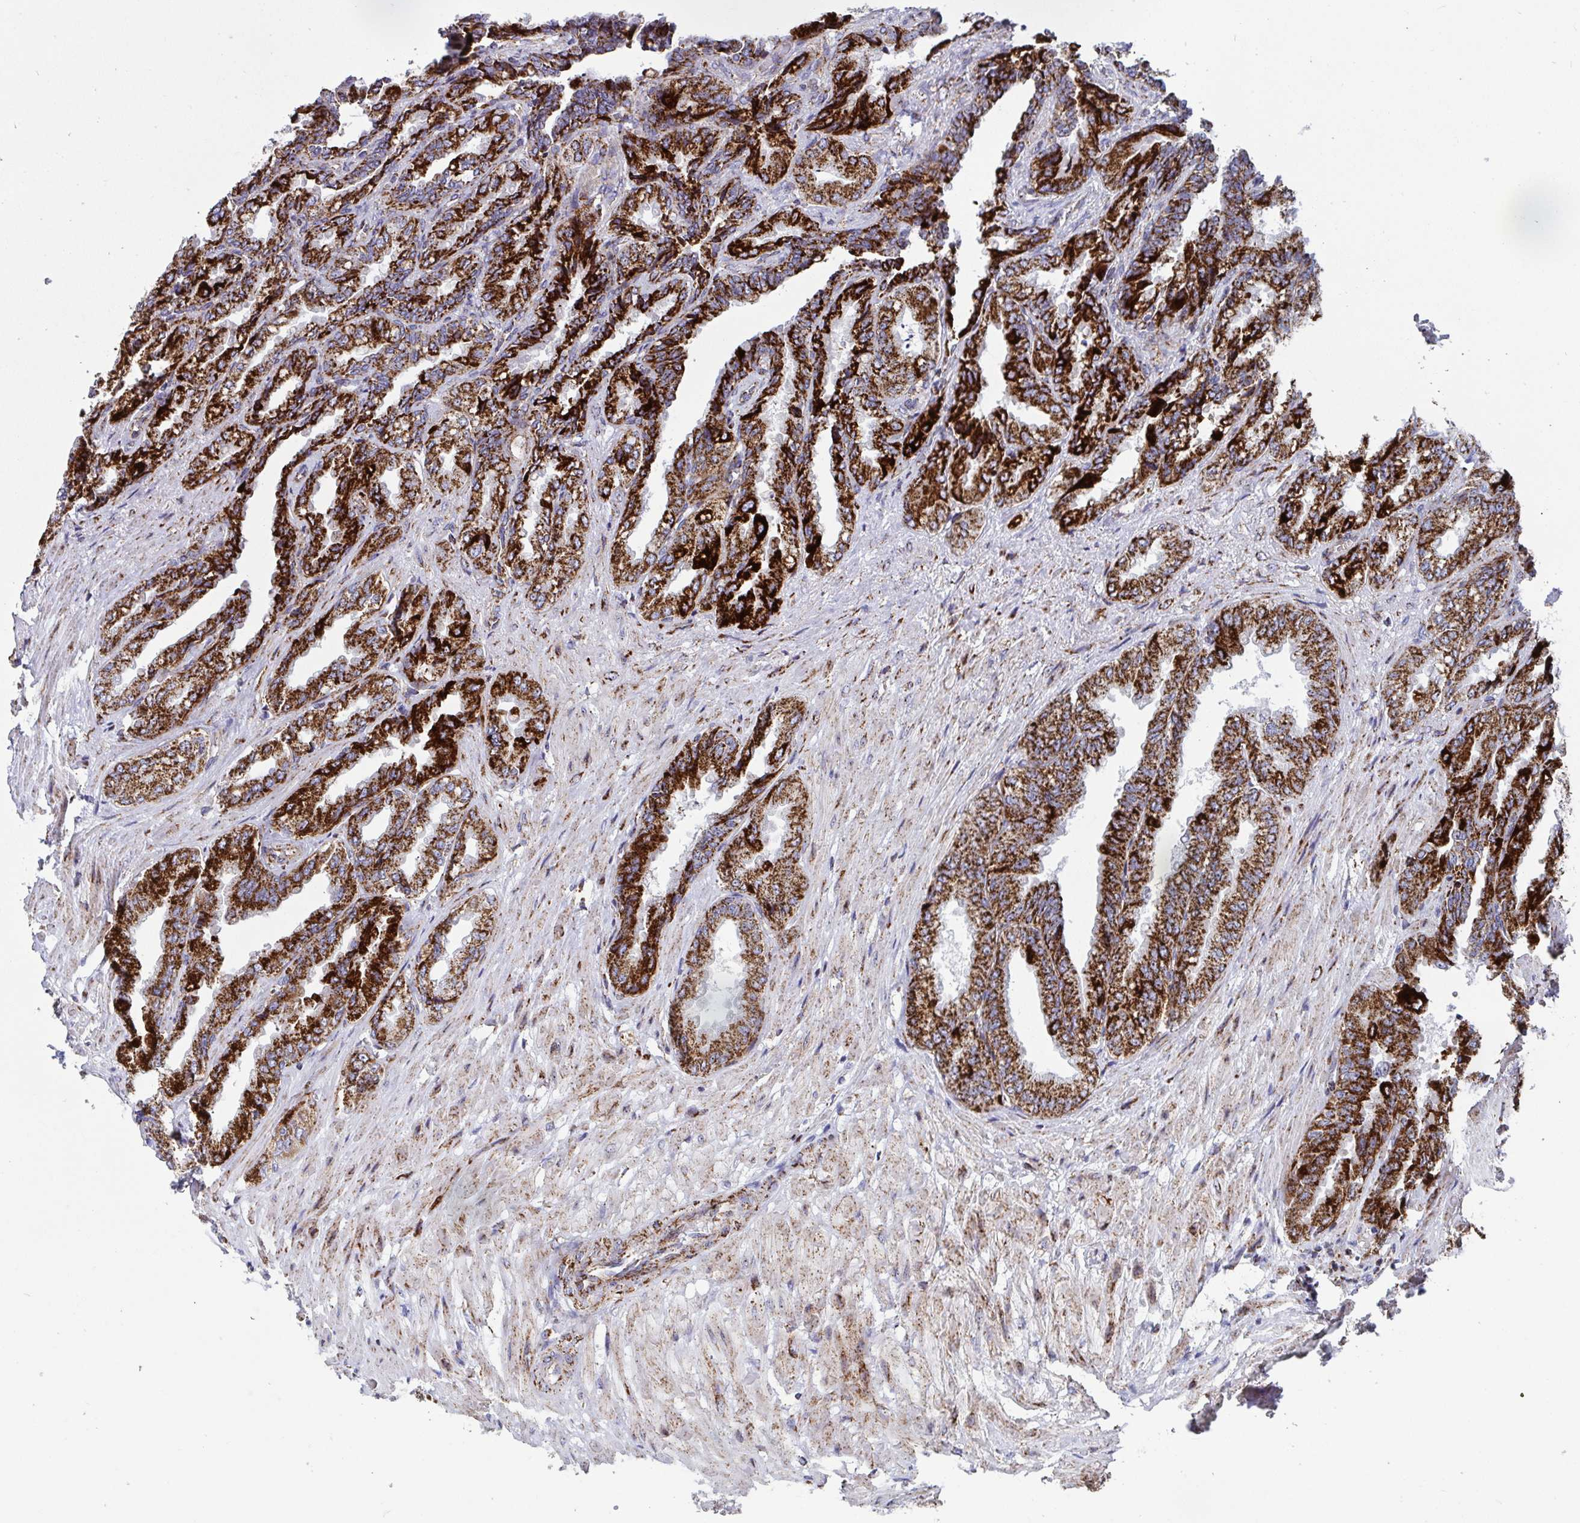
{"staining": {"intensity": "strong", "quantity": ">75%", "location": "cytoplasmic/membranous"}, "tissue": "seminal vesicle", "cell_type": "Glandular cells", "image_type": "normal", "snomed": [{"axis": "morphology", "description": "Normal tissue, NOS"}, {"axis": "topography", "description": "Seminal veicle"}], "caption": "Immunohistochemical staining of unremarkable seminal vesicle shows >75% levels of strong cytoplasmic/membranous protein expression in about >75% of glandular cells. The staining was performed using DAB (3,3'-diaminobenzidine), with brown indicating positive protein expression. Nuclei are stained blue with hematoxylin.", "gene": "ATP5MJ", "patient": {"sex": "male", "age": 68}}